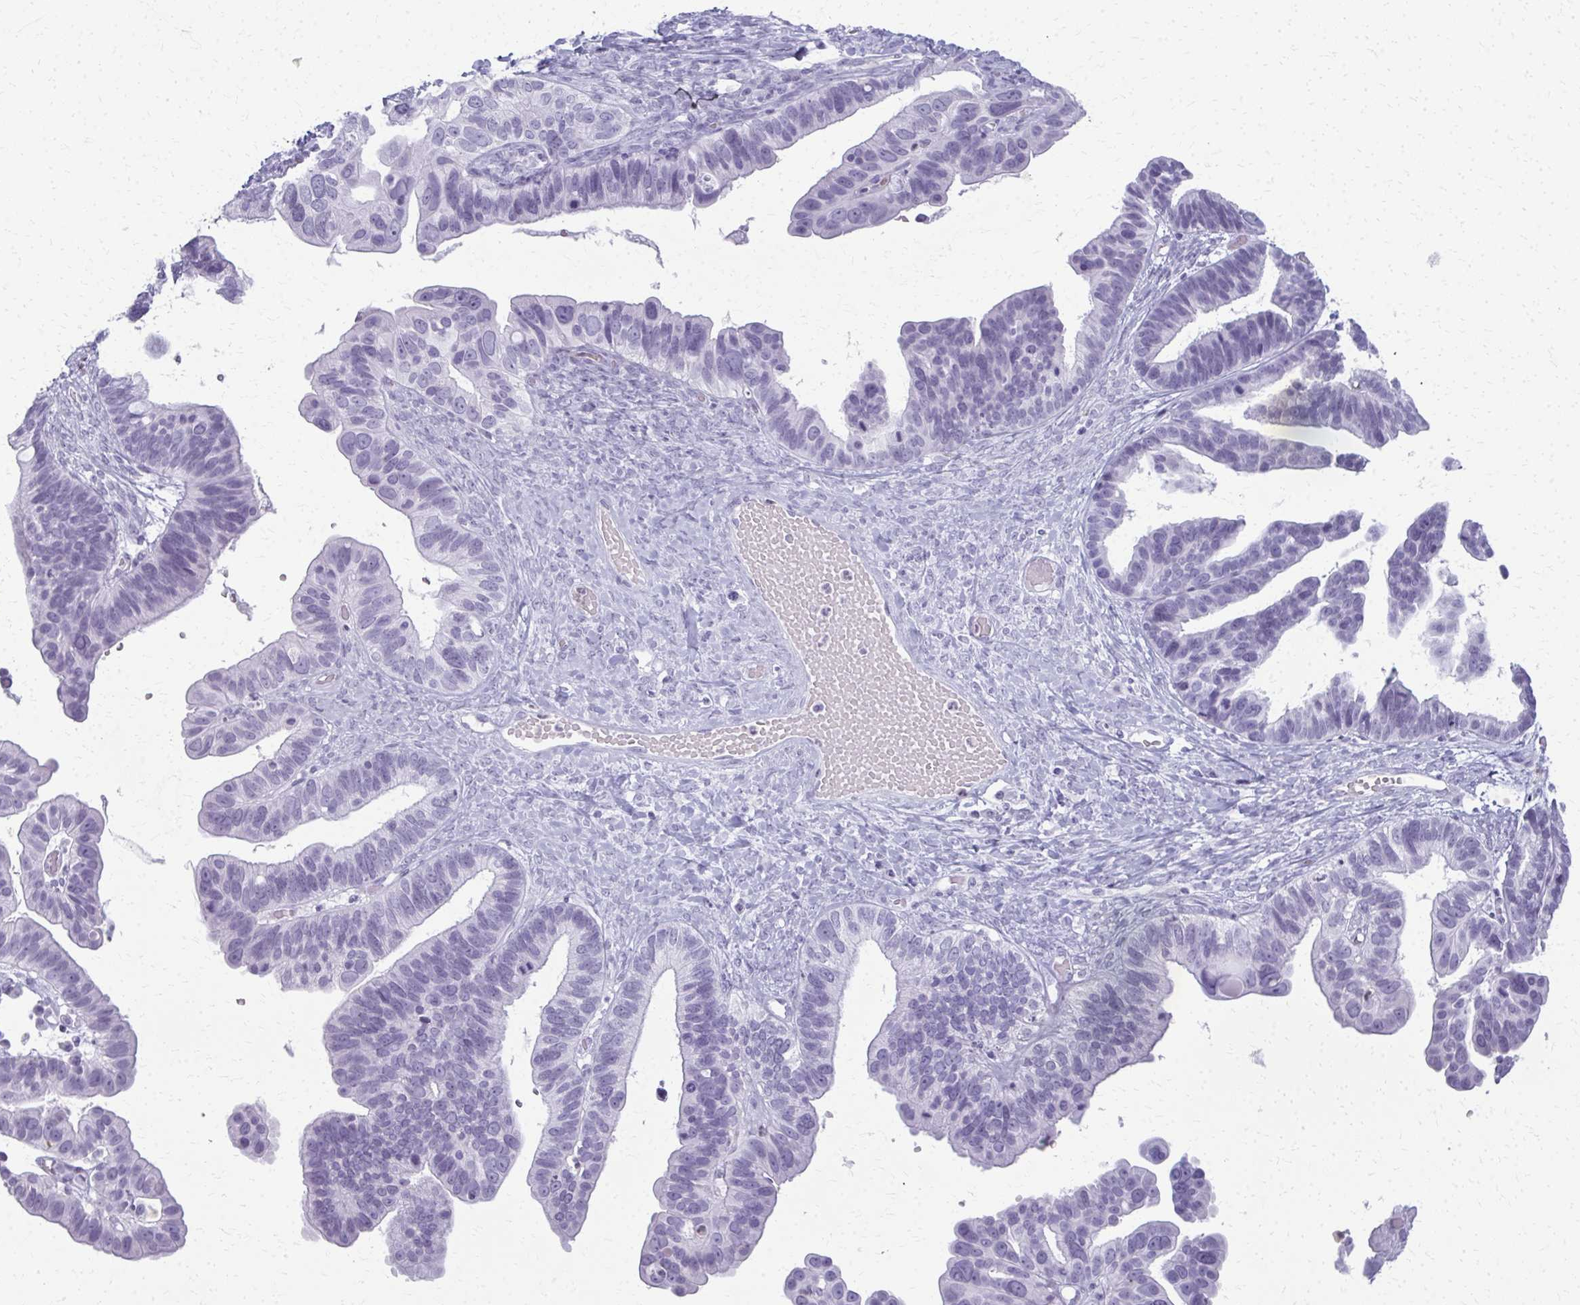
{"staining": {"intensity": "negative", "quantity": "none", "location": "none"}, "tissue": "ovarian cancer", "cell_type": "Tumor cells", "image_type": "cancer", "snomed": [{"axis": "morphology", "description": "Cystadenocarcinoma, serous, NOS"}, {"axis": "topography", "description": "Ovary"}], "caption": "The histopathology image displays no significant expression in tumor cells of ovarian cancer.", "gene": "CA3", "patient": {"sex": "female", "age": 56}}